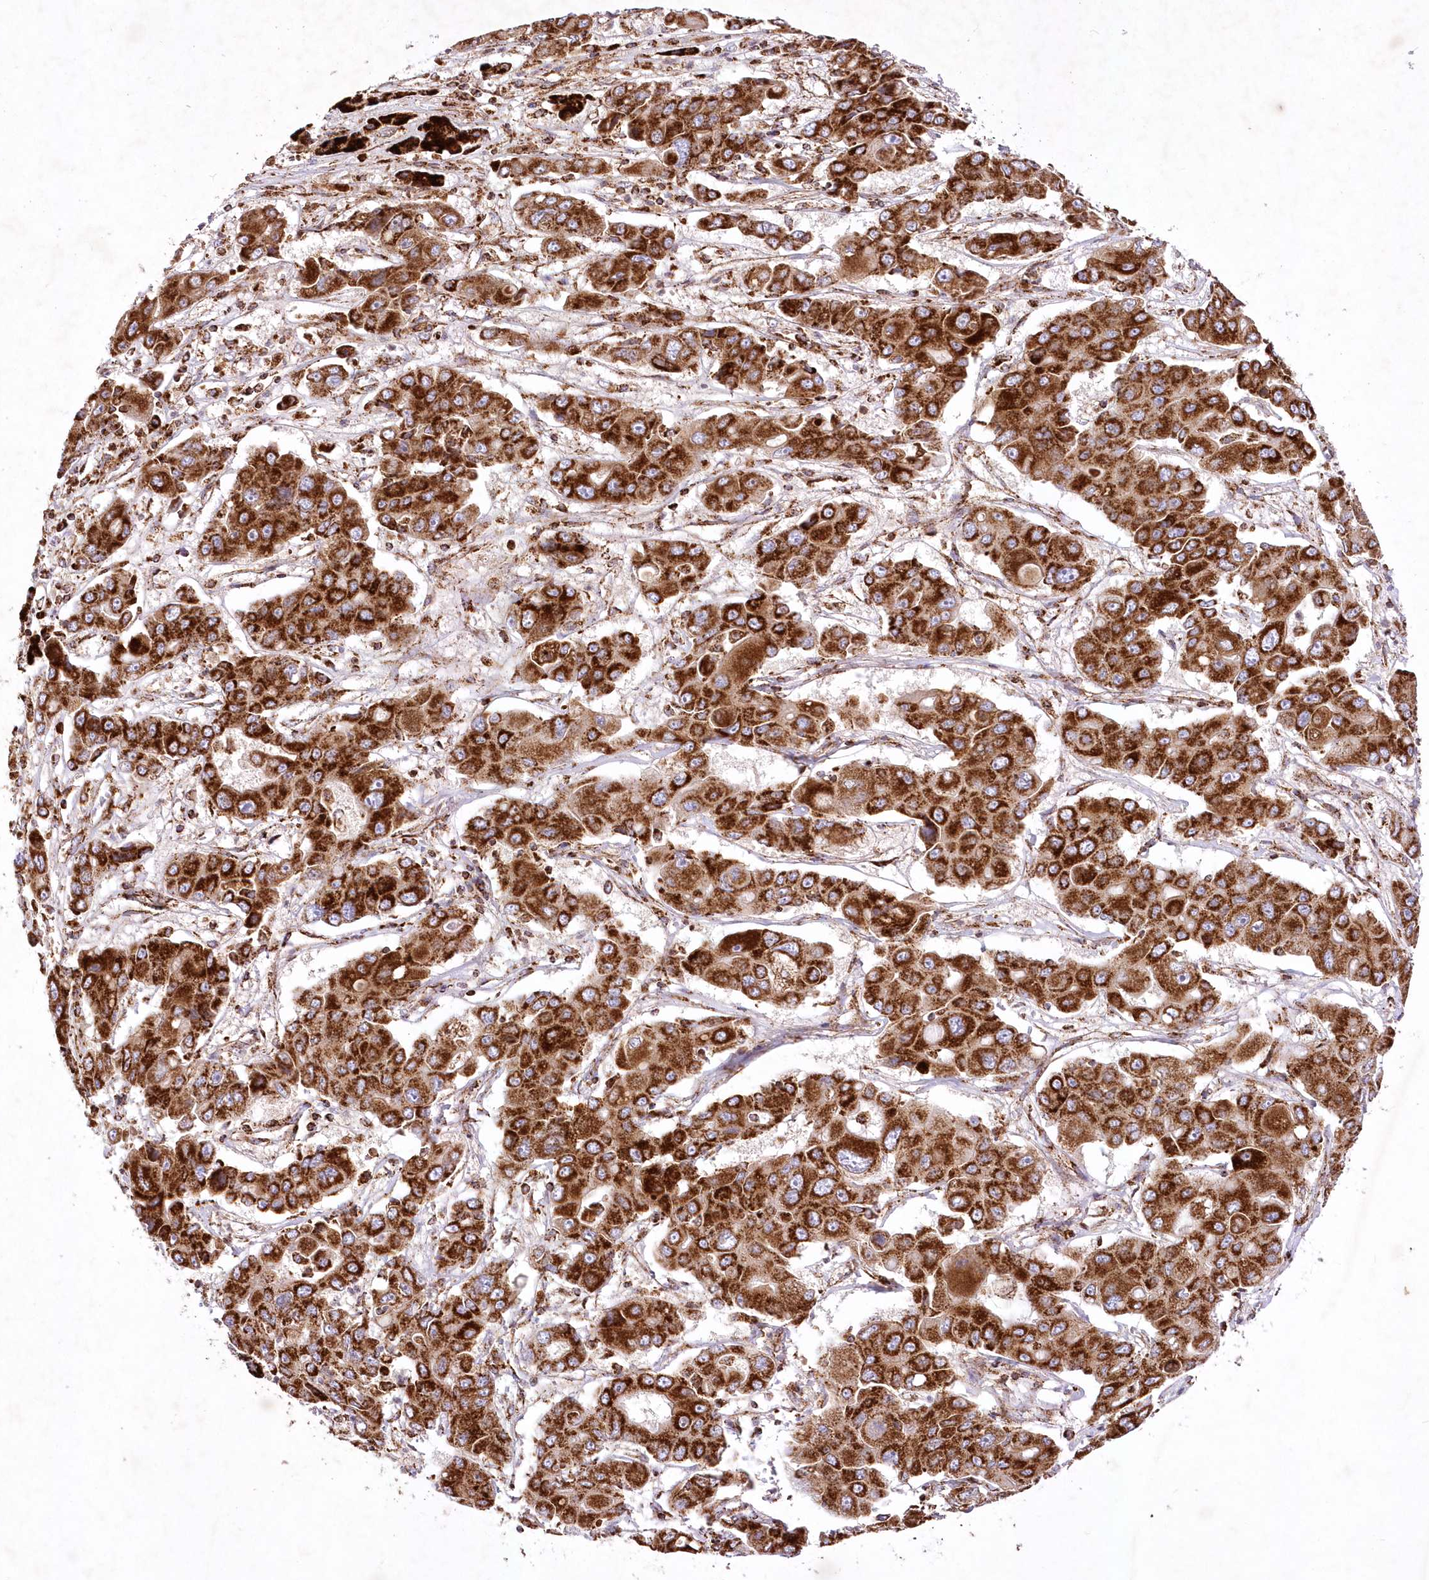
{"staining": {"intensity": "strong", "quantity": ">75%", "location": "cytoplasmic/membranous"}, "tissue": "liver cancer", "cell_type": "Tumor cells", "image_type": "cancer", "snomed": [{"axis": "morphology", "description": "Cholangiocarcinoma"}, {"axis": "topography", "description": "Liver"}], "caption": "The photomicrograph shows a brown stain indicating the presence of a protein in the cytoplasmic/membranous of tumor cells in liver cancer. (DAB (3,3'-diaminobenzidine) IHC, brown staining for protein, blue staining for nuclei).", "gene": "ASNSD1", "patient": {"sex": "male", "age": 67}}